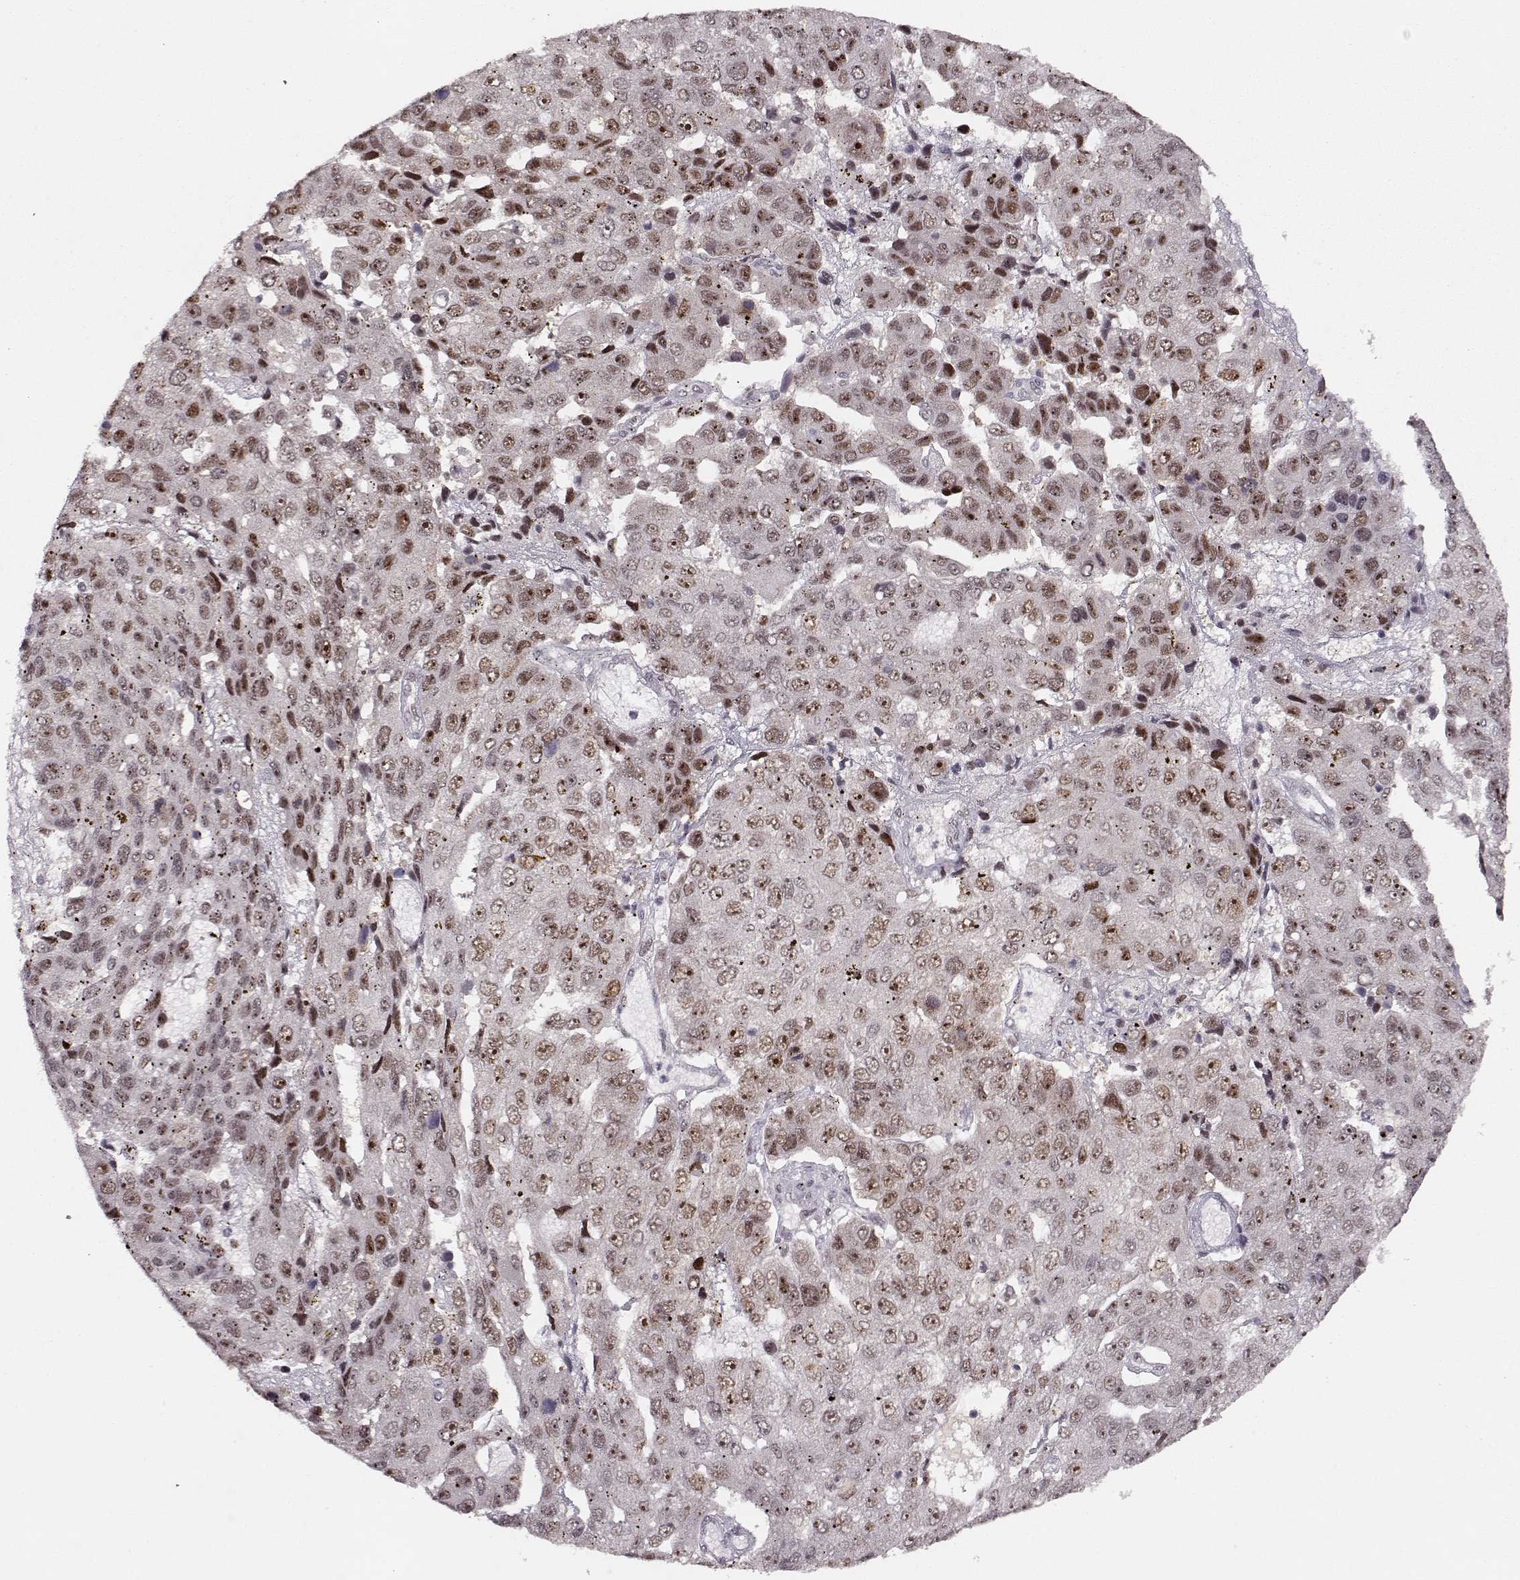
{"staining": {"intensity": "moderate", "quantity": ">75%", "location": "nuclear"}, "tissue": "pancreatic cancer", "cell_type": "Tumor cells", "image_type": "cancer", "snomed": [{"axis": "morphology", "description": "Adenocarcinoma, NOS"}, {"axis": "topography", "description": "Pancreas"}], "caption": "This is a micrograph of IHC staining of pancreatic adenocarcinoma, which shows moderate staining in the nuclear of tumor cells.", "gene": "CSNK2A1", "patient": {"sex": "female", "age": 61}}